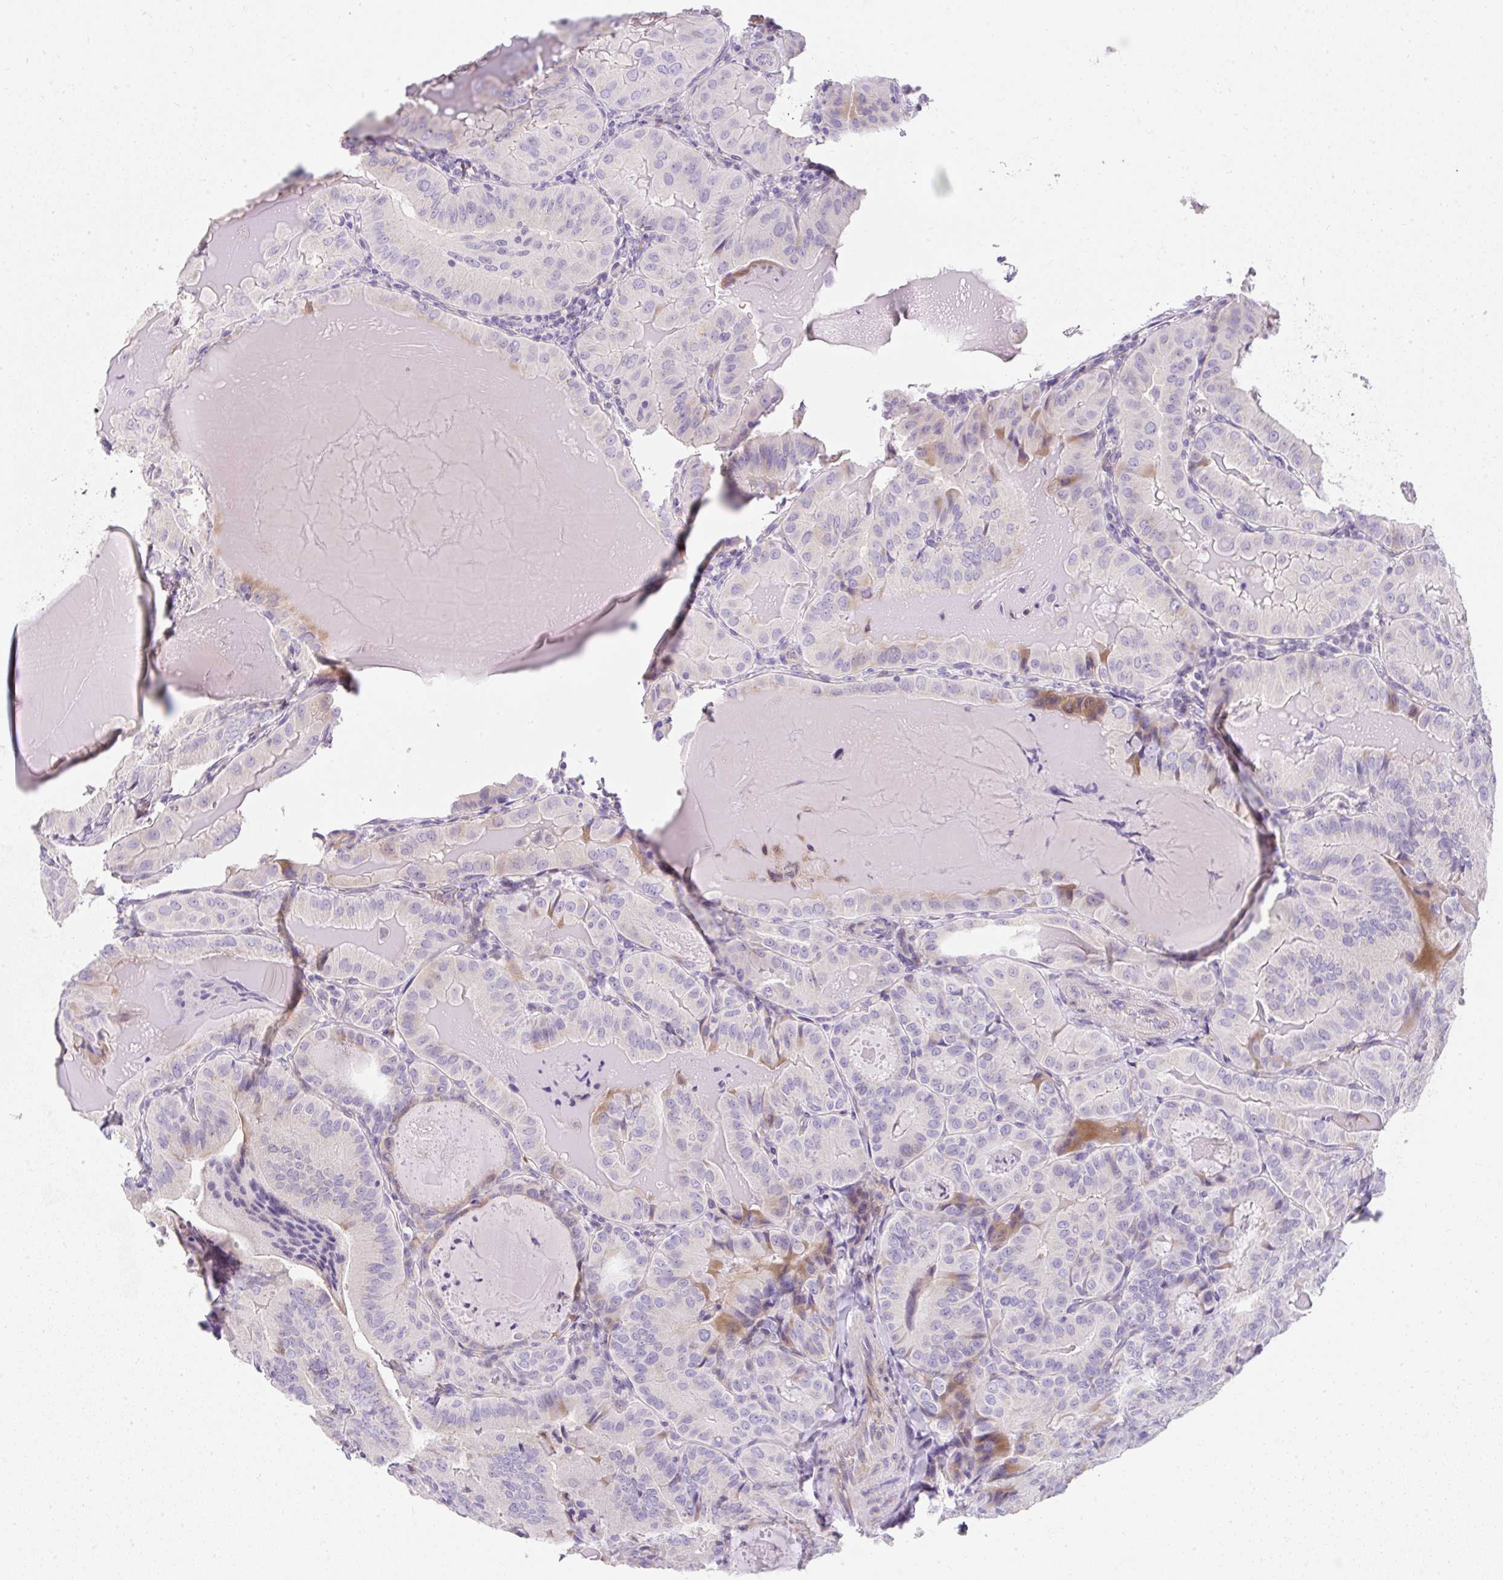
{"staining": {"intensity": "negative", "quantity": "none", "location": "none"}, "tissue": "thyroid cancer", "cell_type": "Tumor cells", "image_type": "cancer", "snomed": [{"axis": "morphology", "description": "Papillary adenocarcinoma, NOS"}, {"axis": "topography", "description": "Thyroid gland"}], "caption": "The immunohistochemistry image has no significant expression in tumor cells of thyroid cancer (papillary adenocarcinoma) tissue.", "gene": "DTX4", "patient": {"sex": "female", "age": 68}}